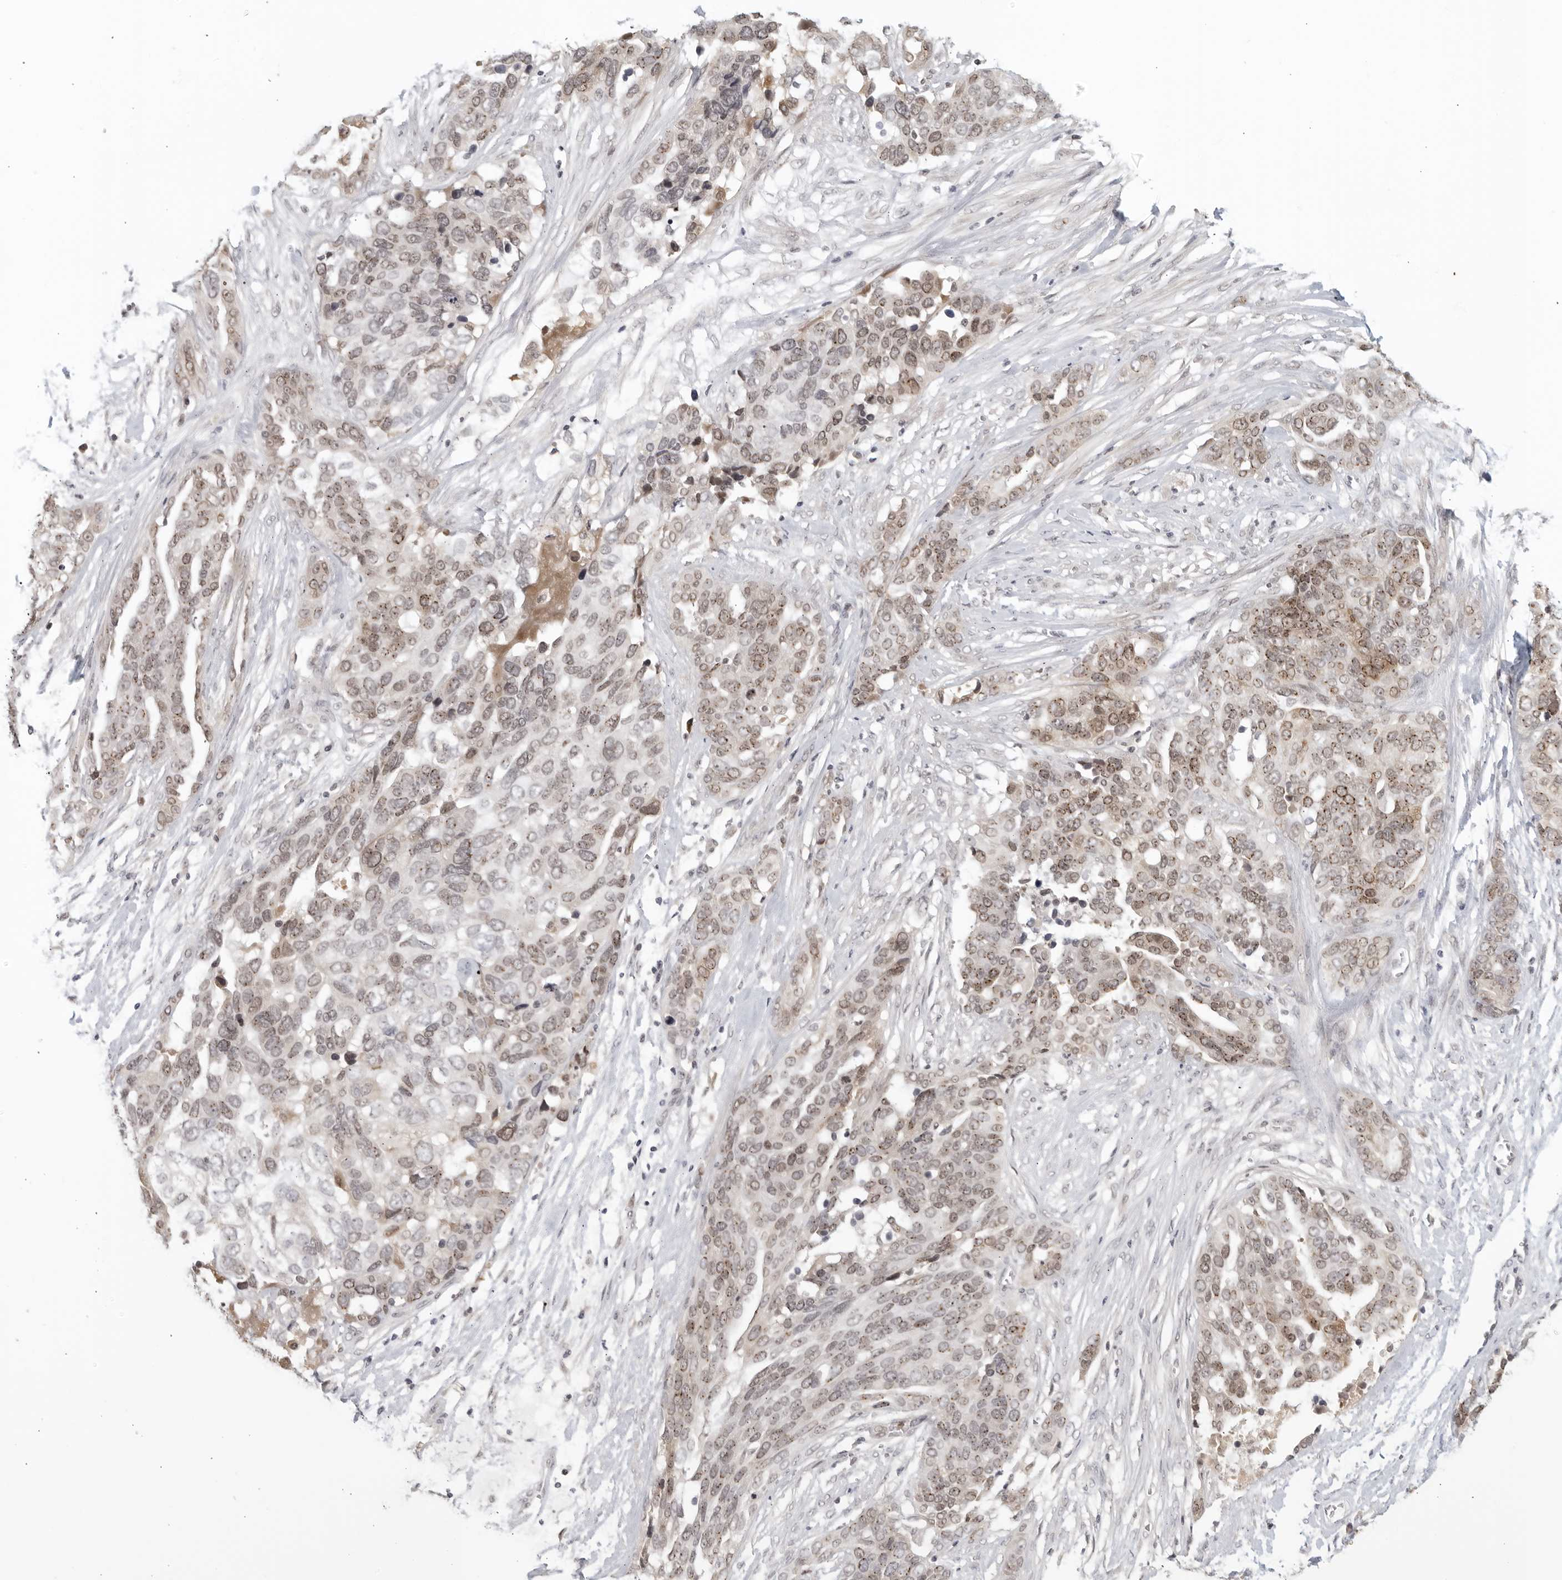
{"staining": {"intensity": "moderate", "quantity": "<25%", "location": "cytoplasmic/membranous,nuclear"}, "tissue": "ovarian cancer", "cell_type": "Tumor cells", "image_type": "cancer", "snomed": [{"axis": "morphology", "description": "Cystadenocarcinoma, serous, NOS"}, {"axis": "topography", "description": "Ovary"}], "caption": "Tumor cells display moderate cytoplasmic/membranous and nuclear staining in approximately <25% of cells in ovarian serous cystadenocarcinoma. (Stains: DAB in brown, nuclei in blue, Microscopy: brightfield microscopy at high magnification).", "gene": "RAB11FIP3", "patient": {"sex": "female", "age": 44}}